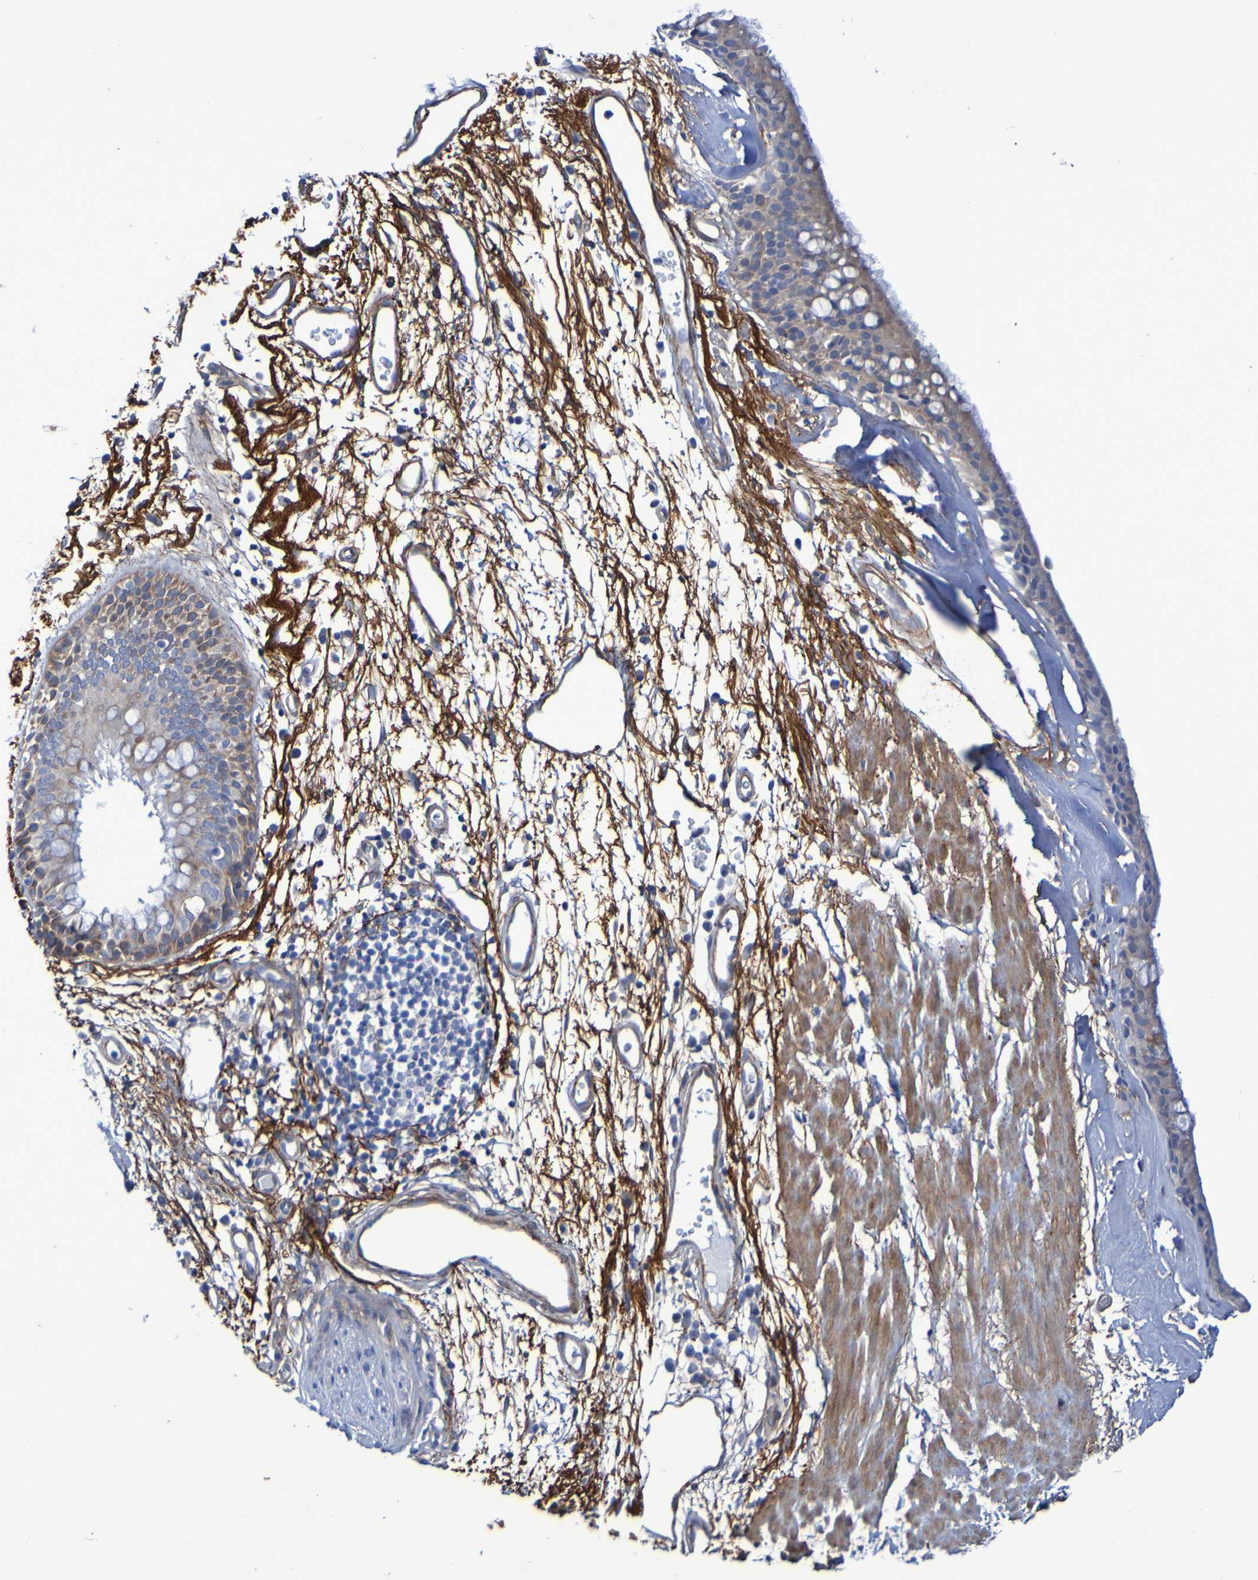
{"staining": {"intensity": "moderate", "quantity": ">75%", "location": "cytoplasmic/membranous"}, "tissue": "bronchus", "cell_type": "Respiratory epithelial cells", "image_type": "normal", "snomed": [{"axis": "morphology", "description": "Normal tissue, NOS"}, {"axis": "morphology", "description": "Adenocarcinoma, NOS"}, {"axis": "topography", "description": "Bronchus"}, {"axis": "topography", "description": "Lung"}], "caption": "Immunohistochemistry (IHC) histopathology image of normal bronchus stained for a protein (brown), which reveals medium levels of moderate cytoplasmic/membranous positivity in approximately >75% of respiratory epithelial cells.", "gene": "LPP", "patient": {"sex": "female", "age": 54}}